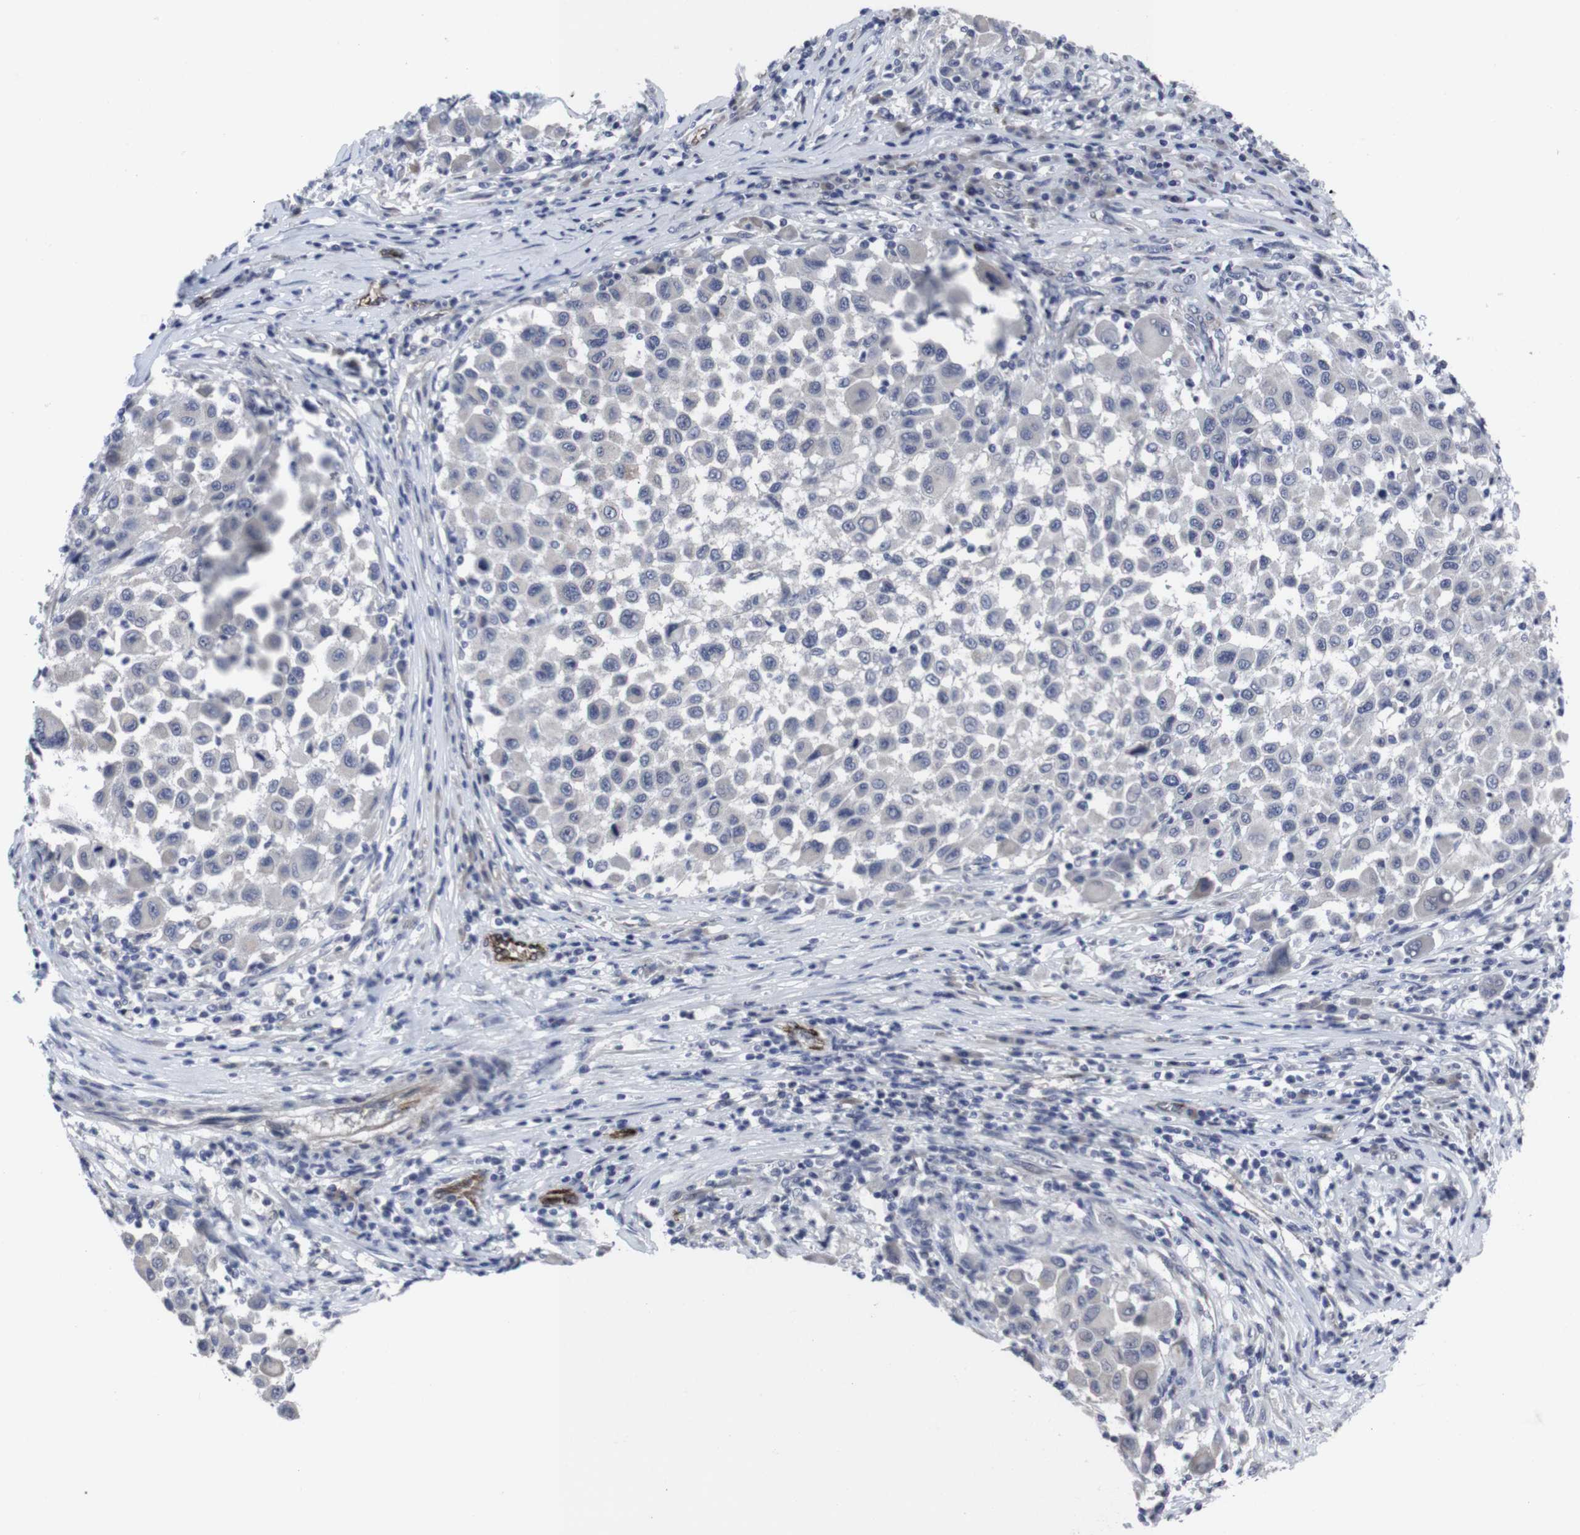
{"staining": {"intensity": "negative", "quantity": "none", "location": "none"}, "tissue": "melanoma", "cell_type": "Tumor cells", "image_type": "cancer", "snomed": [{"axis": "morphology", "description": "Malignant melanoma, Metastatic site"}, {"axis": "topography", "description": "Lymph node"}], "caption": "DAB immunohistochemical staining of human melanoma shows no significant positivity in tumor cells.", "gene": "SNCG", "patient": {"sex": "male", "age": 61}}